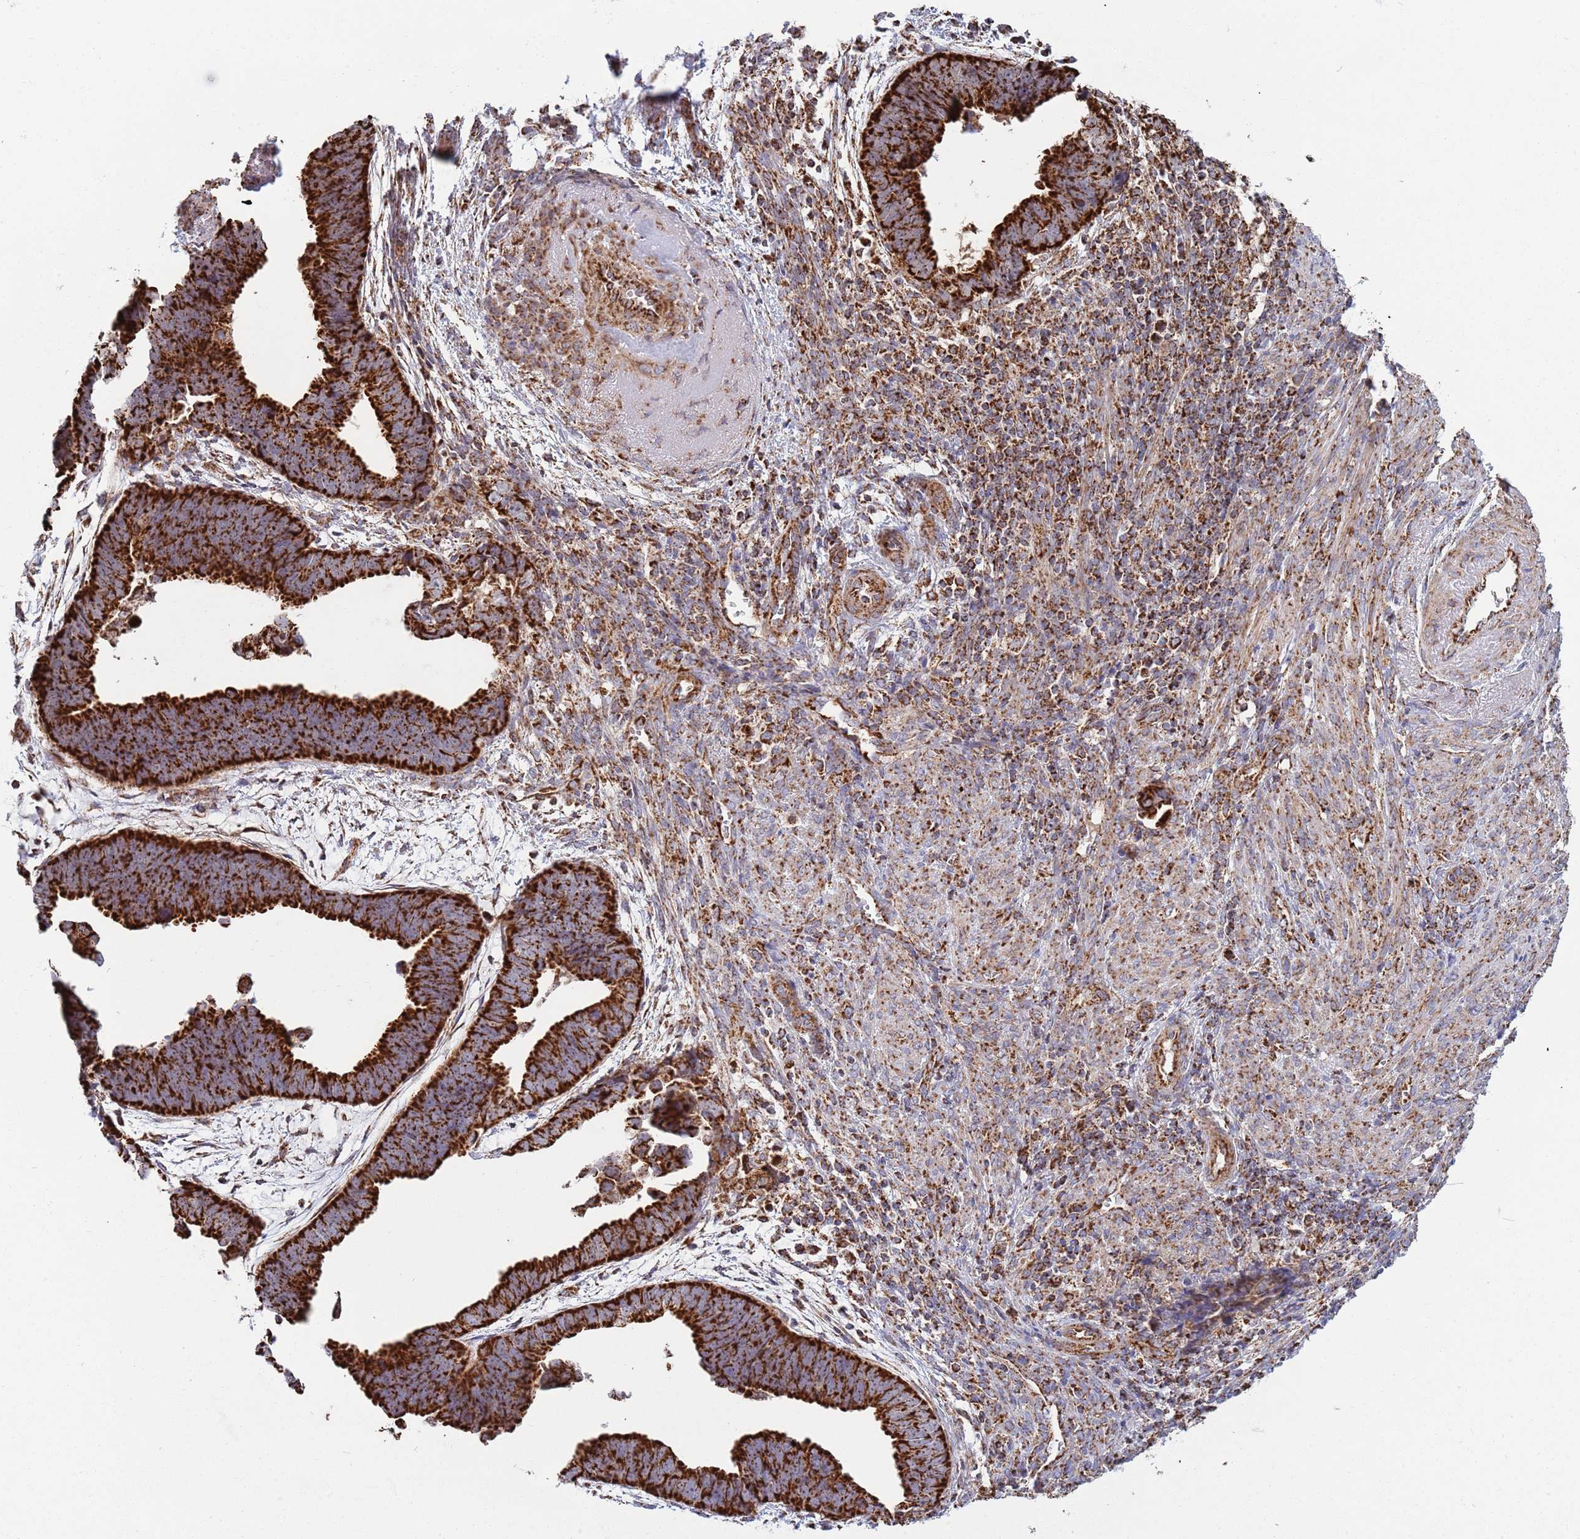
{"staining": {"intensity": "strong", "quantity": ">75%", "location": "cytoplasmic/membranous"}, "tissue": "endometrial cancer", "cell_type": "Tumor cells", "image_type": "cancer", "snomed": [{"axis": "morphology", "description": "Adenocarcinoma, NOS"}, {"axis": "topography", "description": "Endometrium"}], "caption": "Human endometrial adenocarcinoma stained with a brown dye shows strong cytoplasmic/membranous positive expression in about >75% of tumor cells.", "gene": "VPS16", "patient": {"sex": "female", "age": 75}}